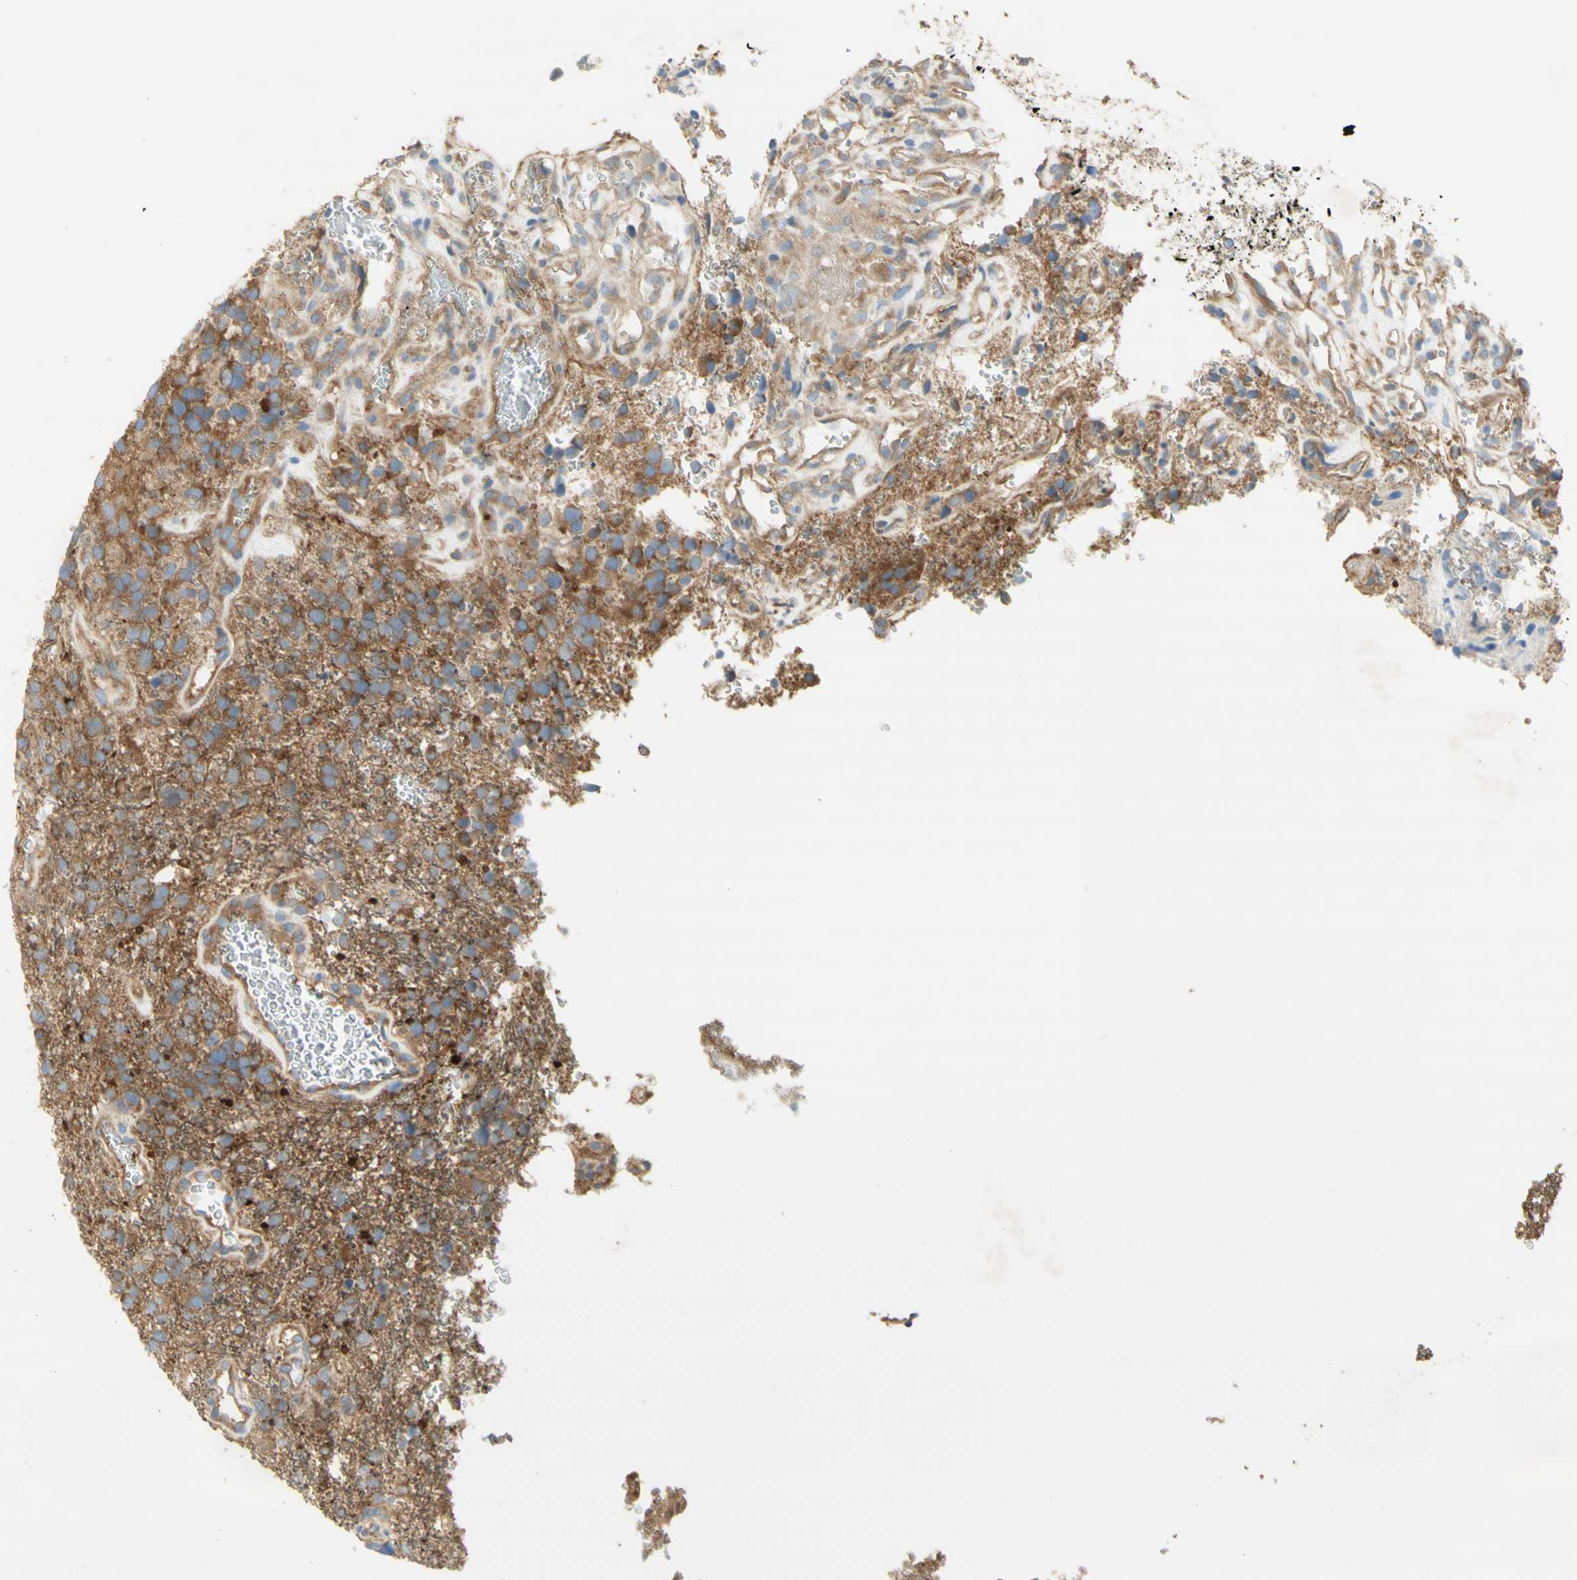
{"staining": {"intensity": "negative", "quantity": "none", "location": "none"}, "tissue": "glioma", "cell_type": "Tumor cells", "image_type": "cancer", "snomed": [{"axis": "morphology", "description": "Glioma, malignant, High grade"}, {"axis": "topography", "description": "Brain"}], "caption": "Protein analysis of glioma exhibits no significant expression in tumor cells. (DAB (3,3'-diaminobenzidine) IHC with hematoxylin counter stain).", "gene": "DYNC1H1", "patient": {"sex": "female", "age": 58}}